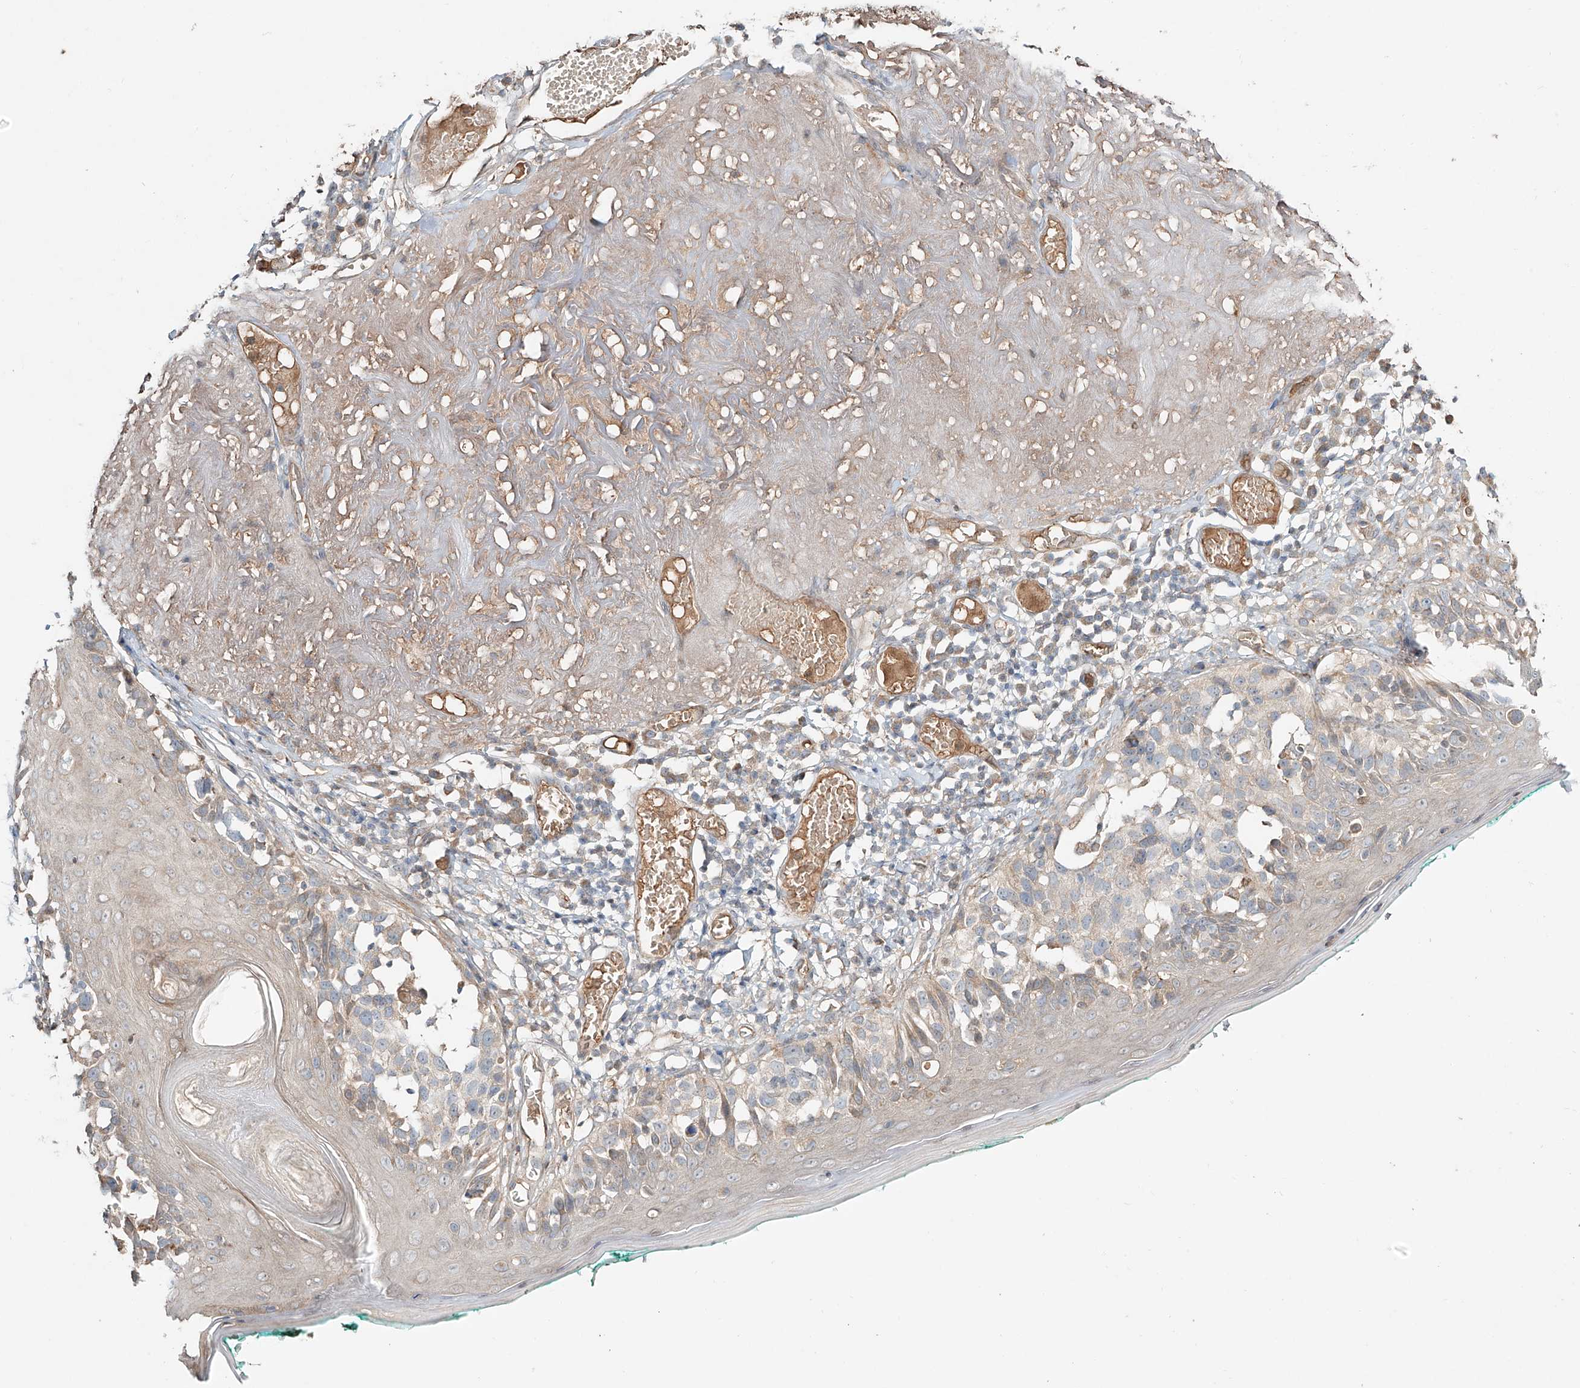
{"staining": {"intensity": "weak", "quantity": "<25%", "location": "cytoplasmic/membranous"}, "tissue": "melanoma", "cell_type": "Tumor cells", "image_type": "cancer", "snomed": [{"axis": "morphology", "description": "Malignant melanoma in situ"}, {"axis": "morphology", "description": "Malignant melanoma, NOS"}, {"axis": "topography", "description": "Skin"}], "caption": "High magnification brightfield microscopy of melanoma stained with DAB (3,3'-diaminobenzidine) (brown) and counterstained with hematoxylin (blue): tumor cells show no significant positivity.", "gene": "ERO1A", "patient": {"sex": "female", "age": 88}}